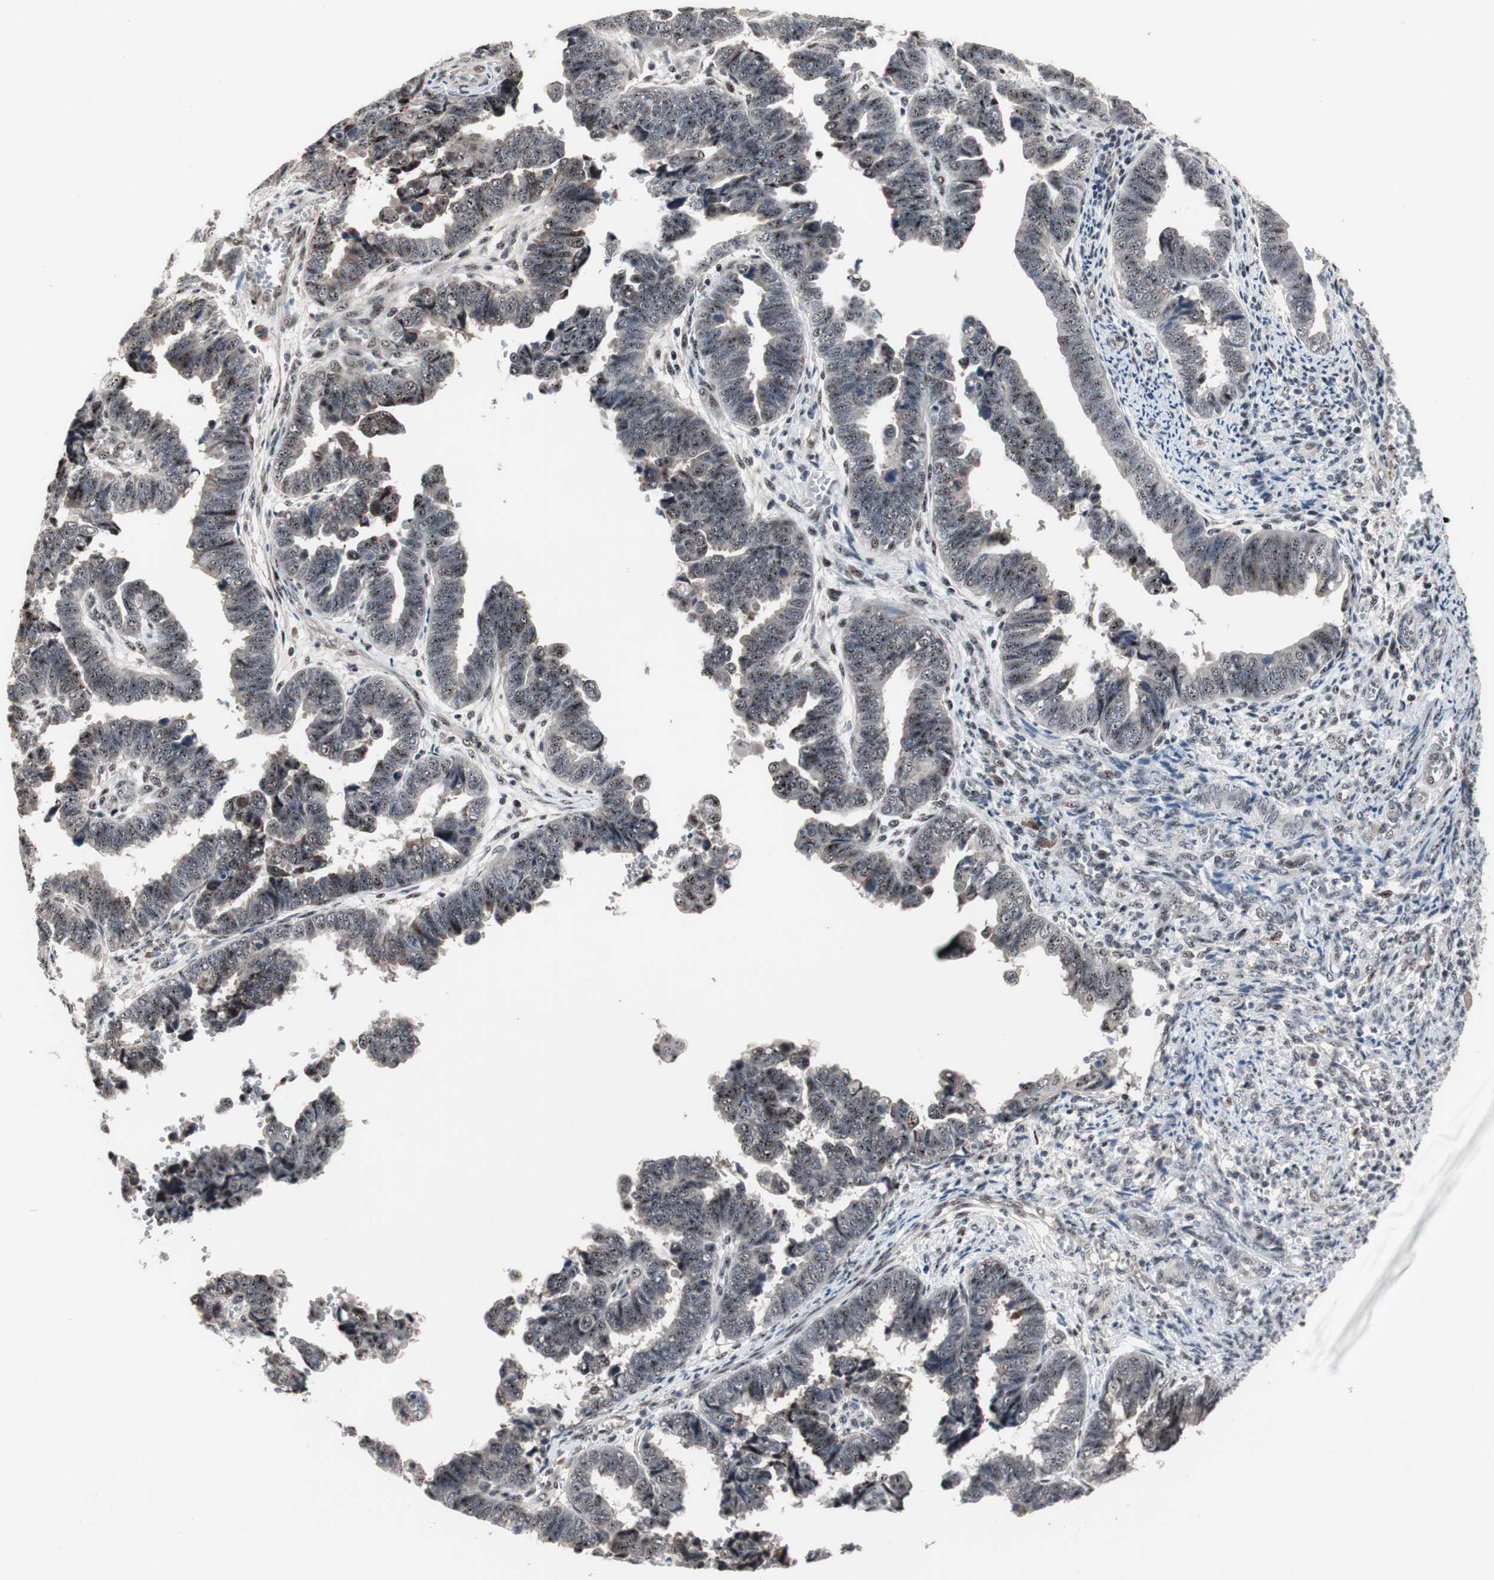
{"staining": {"intensity": "weak", "quantity": "25%-75%", "location": "cytoplasmic/membranous,nuclear"}, "tissue": "endometrial cancer", "cell_type": "Tumor cells", "image_type": "cancer", "snomed": [{"axis": "morphology", "description": "Adenocarcinoma, NOS"}, {"axis": "topography", "description": "Endometrium"}], "caption": "There is low levels of weak cytoplasmic/membranous and nuclear expression in tumor cells of endometrial cancer, as demonstrated by immunohistochemical staining (brown color).", "gene": "SOX7", "patient": {"sex": "female", "age": 75}}